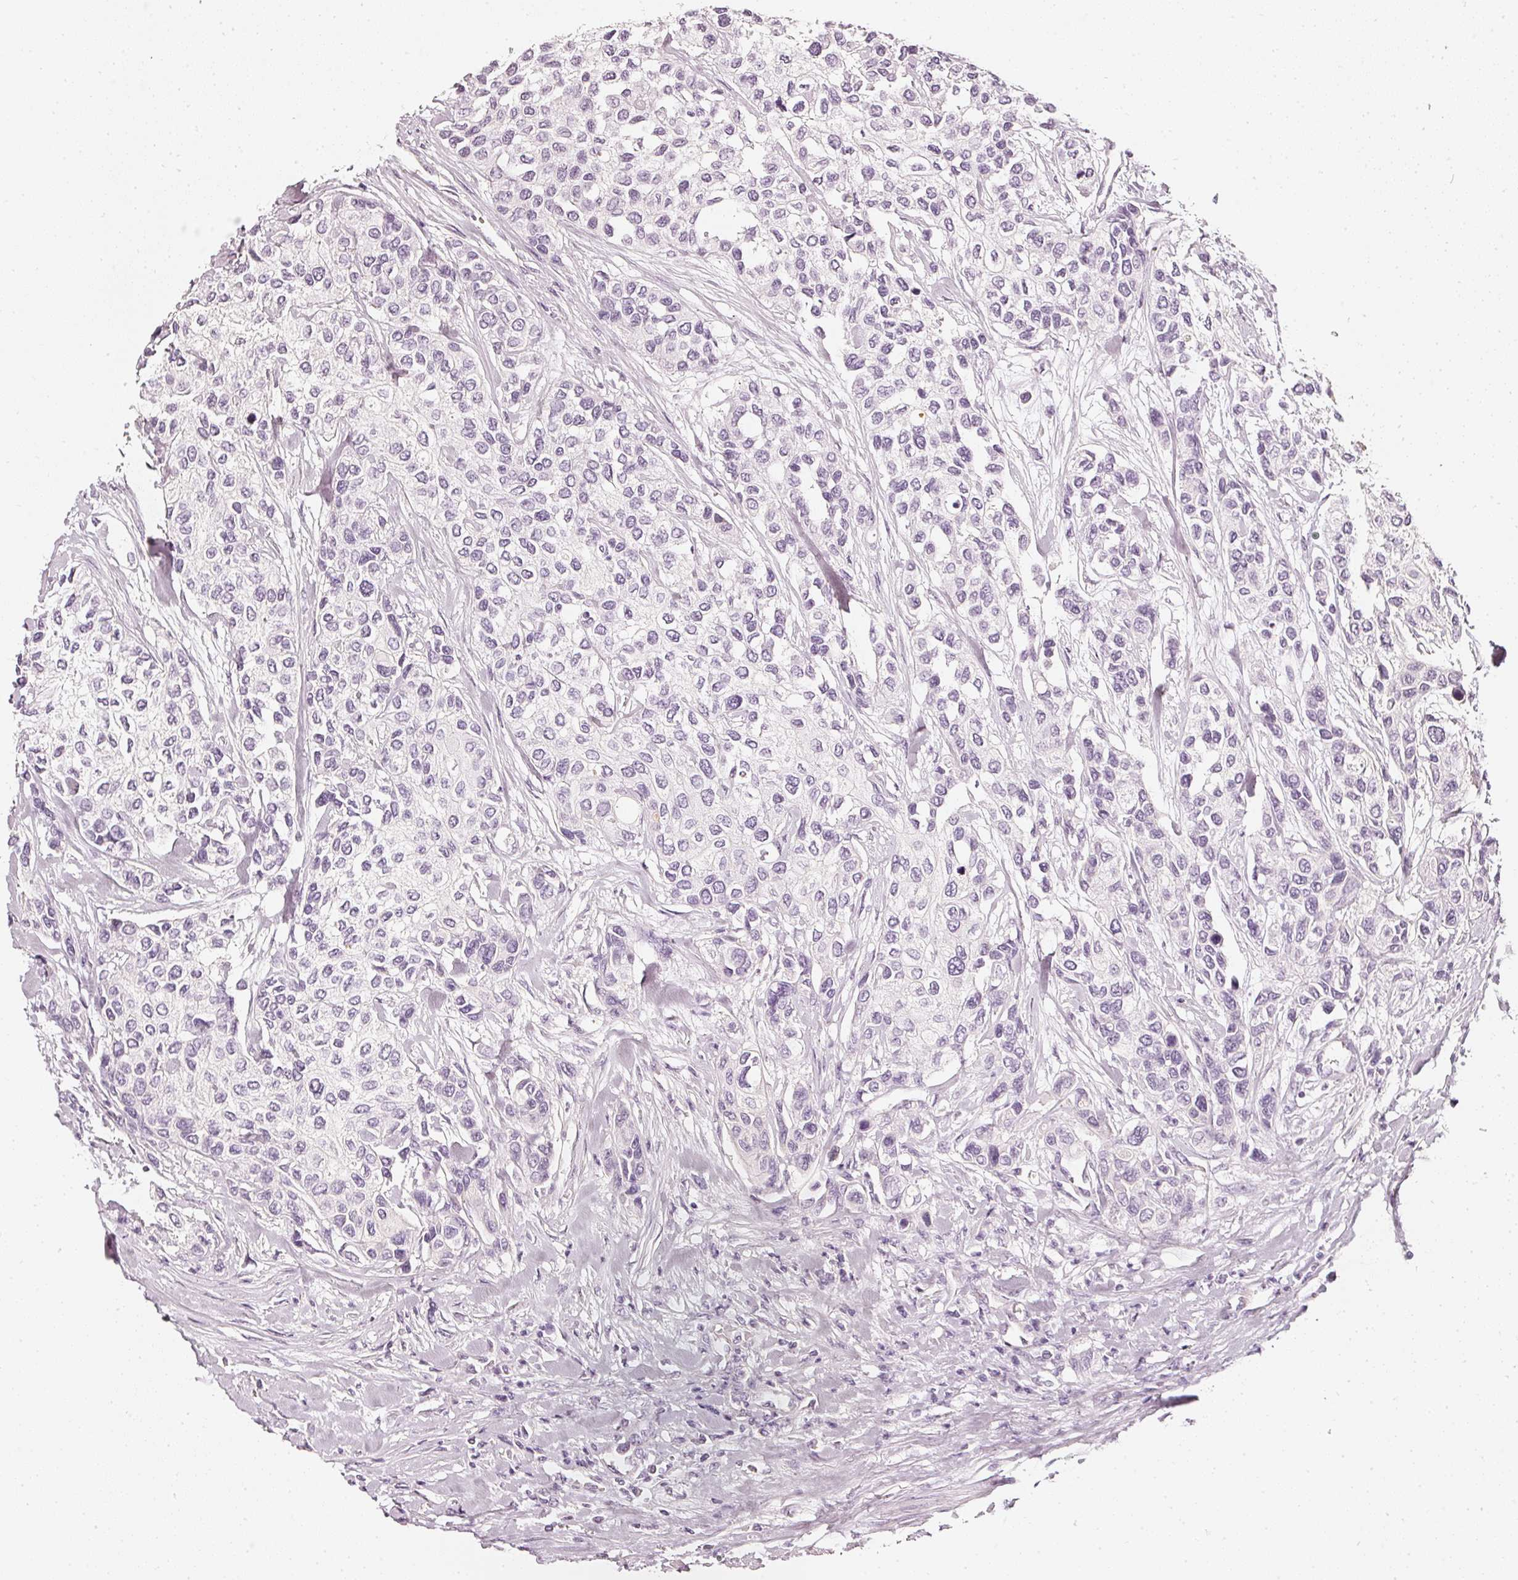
{"staining": {"intensity": "negative", "quantity": "none", "location": "none"}, "tissue": "urothelial cancer", "cell_type": "Tumor cells", "image_type": "cancer", "snomed": [{"axis": "morphology", "description": "Normal tissue, NOS"}, {"axis": "morphology", "description": "Urothelial carcinoma, High grade"}, {"axis": "topography", "description": "Vascular tissue"}, {"axis": "topography", "description": "Urinary bladder"}], "caption": "This histopathology image is of high-grade urothelial carcinoma stained with IHC to label a protein in brown with the nuclei are counter-stained blue. There is no expression in tumor cells.", "gene": "CNP", "patient": {"sex": "female", "age": 56}}